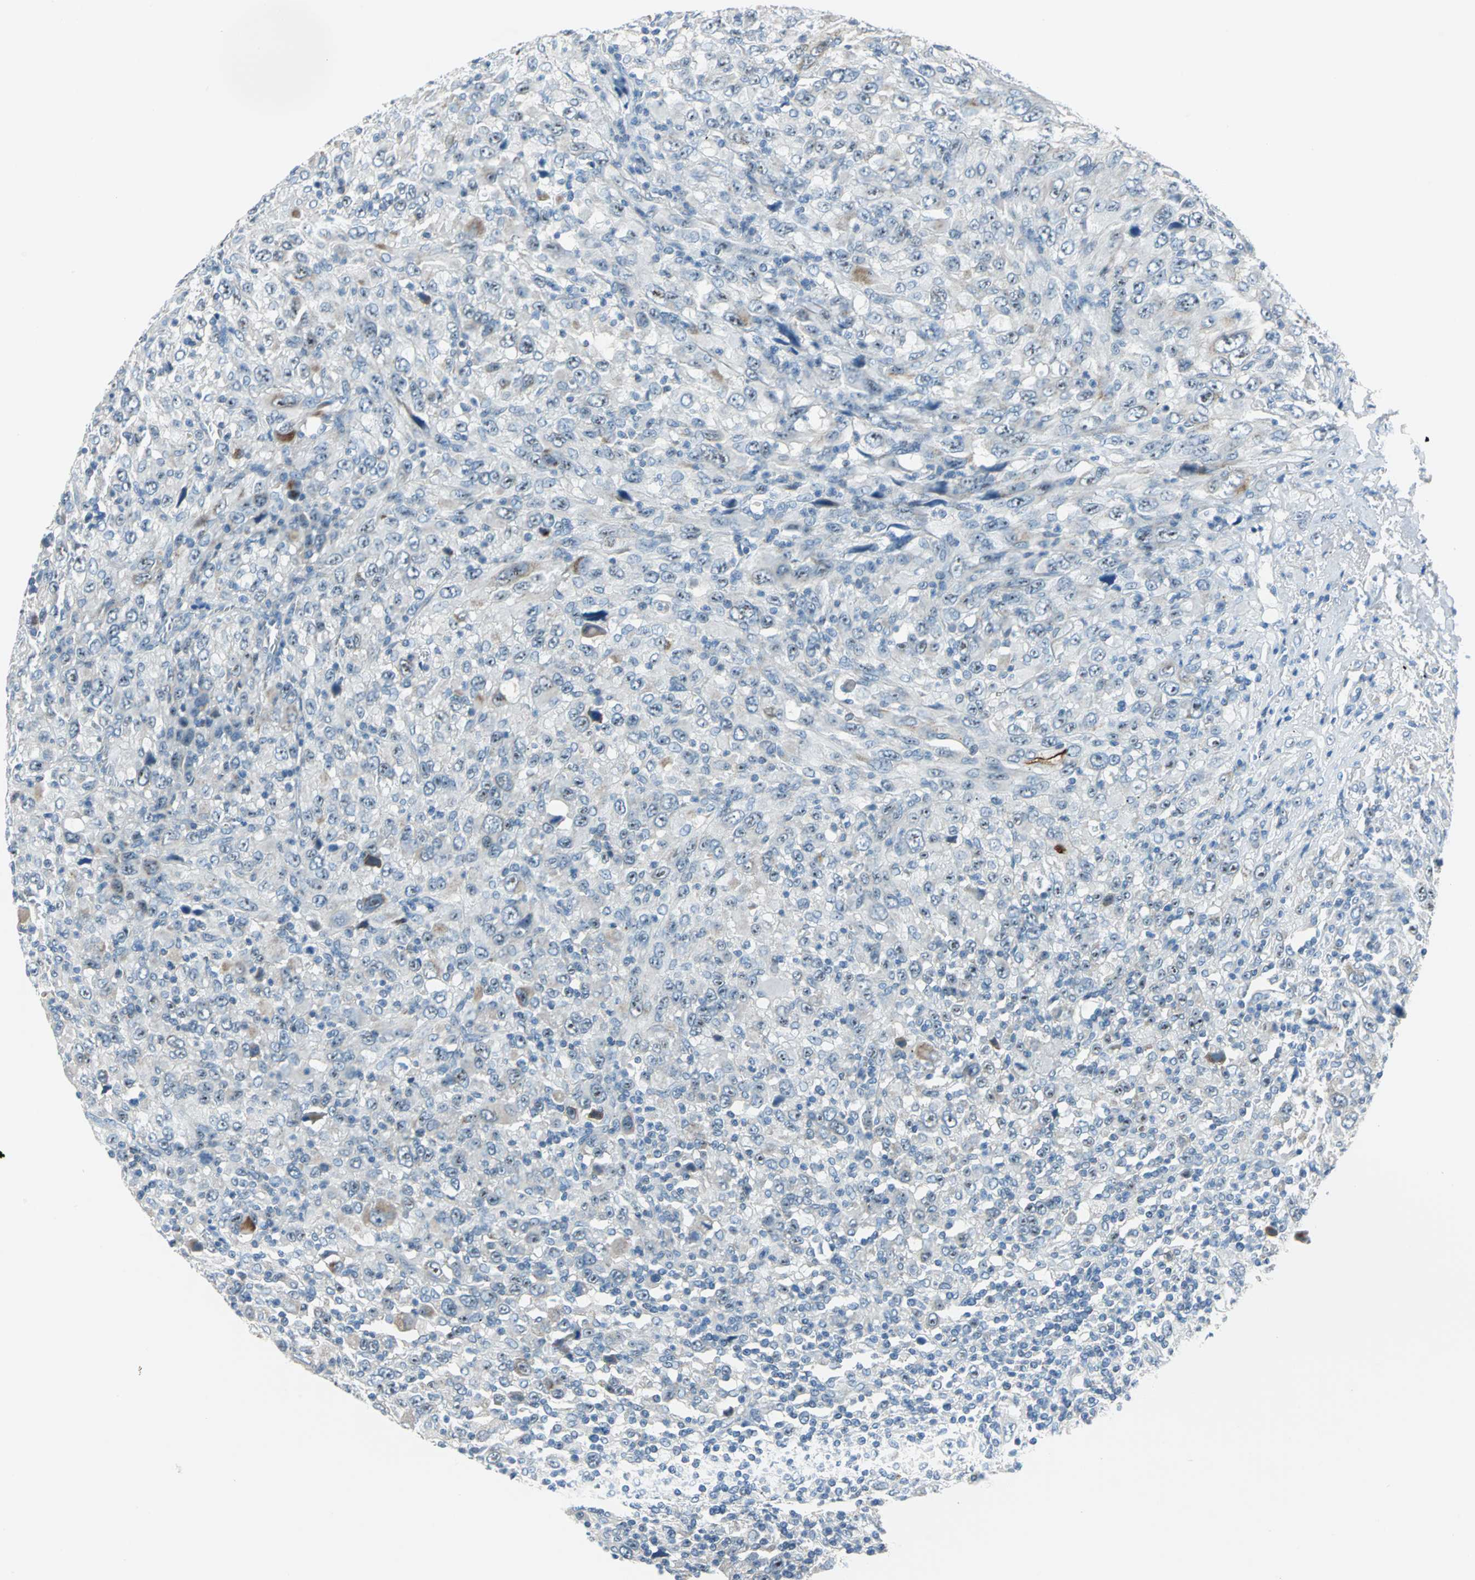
{"staining": {"intensity": "weak", "quantity": "<25%", "location": "cytoplasmic/membranous"}, "tissue": "melanoma", "cell_type": "Tumor cells", "image_type": "cancer", "snomed": [{"axis": "morphology", "description": "Malignant melanoma, Metastatic site"}, {"axis": "topography", "description": "Skin"}], "caption": "This histopathology image is of malignant melanoma (metastatic site) stained with immunohistochemistry to label a protein in brown with the nuclei are counter-stained blue. There is no staining in tumor cells.", "gene": "MUC4", "patient": {"sex": "female", "age": 56}}